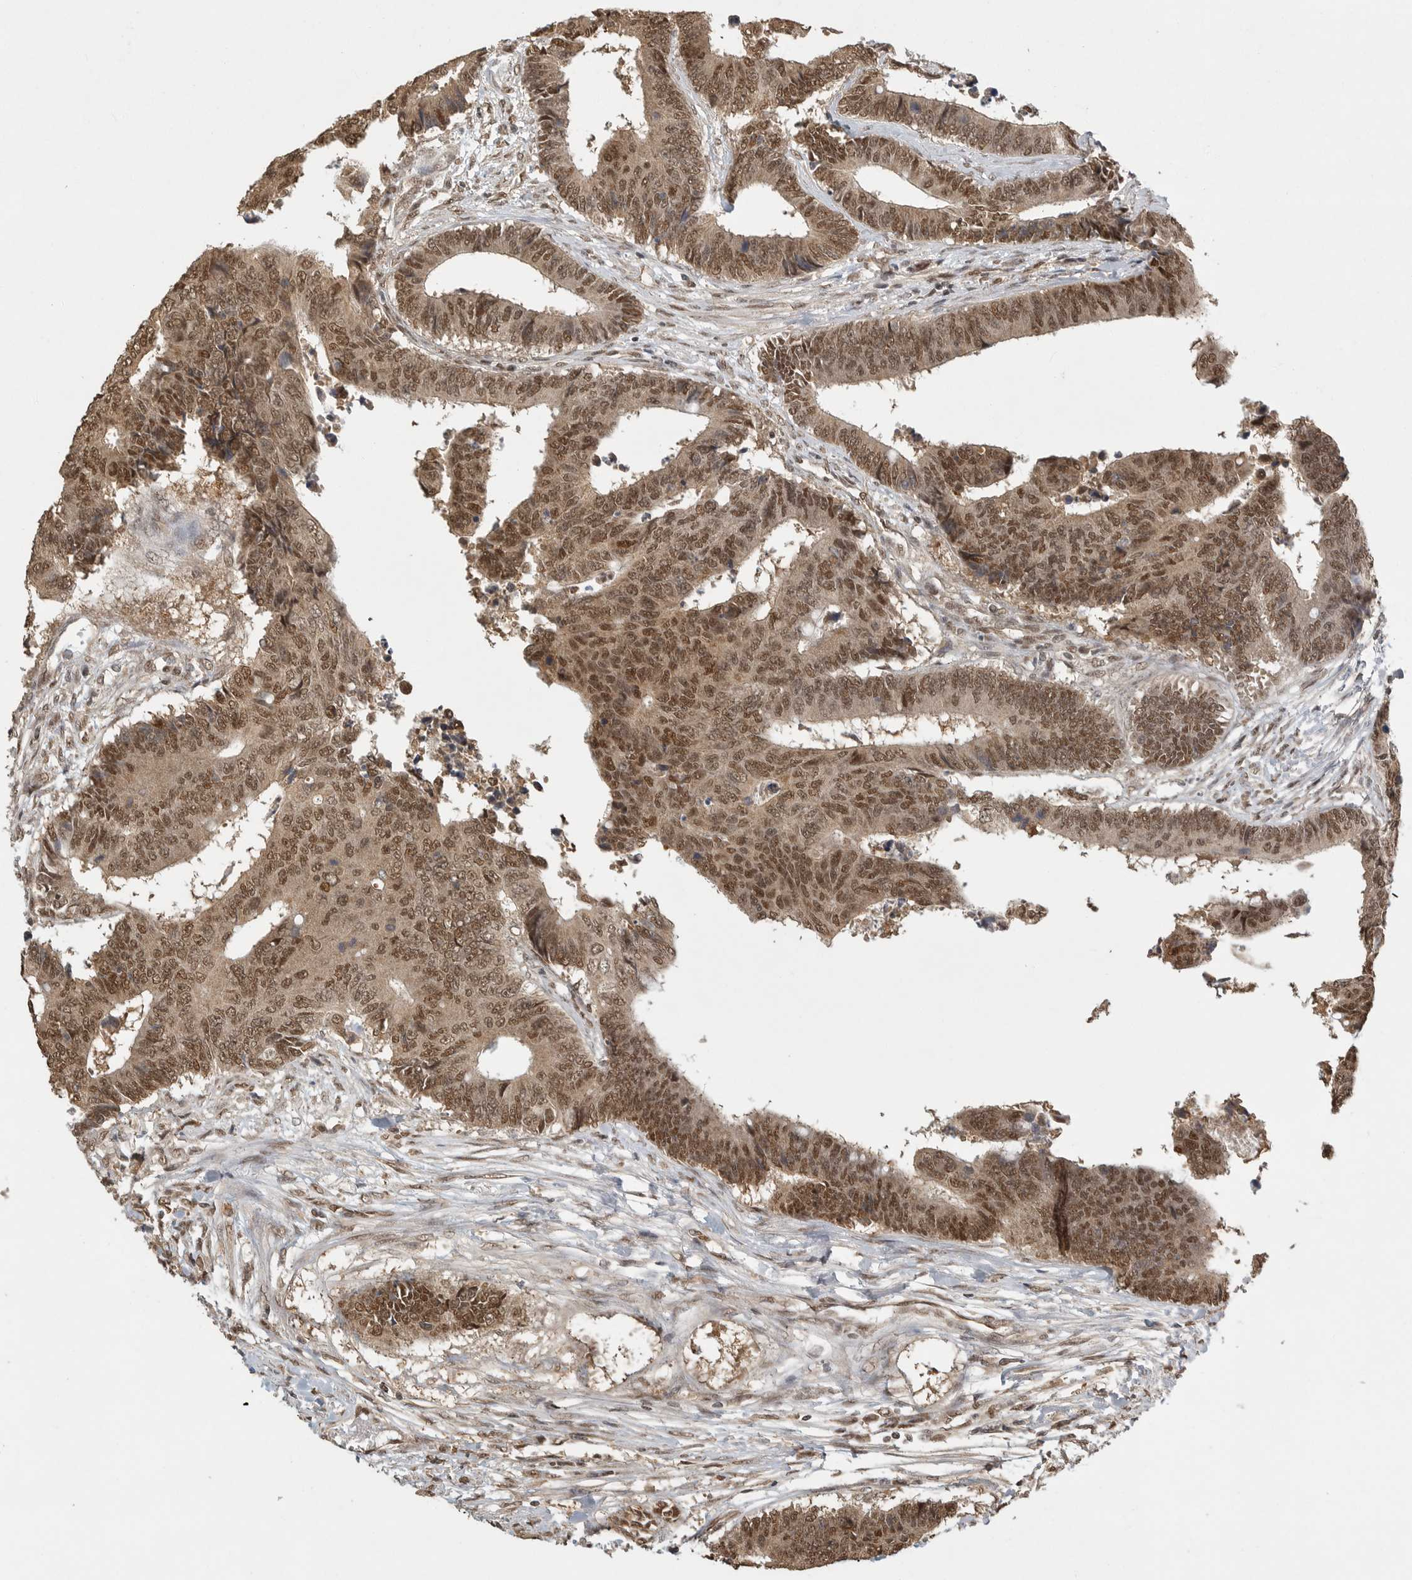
{"staining": {"intensity": "moderate", "quantity": ">75%", "location": "cytoplasmic/membranous,nuclear"}, "tissue": "colorectal cancer", "cell_type": "Tumor cells", "image_type": "cancer", "snomed": [{"axis": "morphology", "description": "Adenocarcinoma, NOS"}, {"axis": "topography", "description": "Rectum"}], "caption": "DAB (3,3'-diaminobenzidine) immunohistochemical staining of human colorectal cancer shows moderate cytoplasmic/membranous and nuclear protein positivity in approximately >75% of tumor cells.", "gene": "DFFA", "patient": {"sex": "male", "age": 84}}